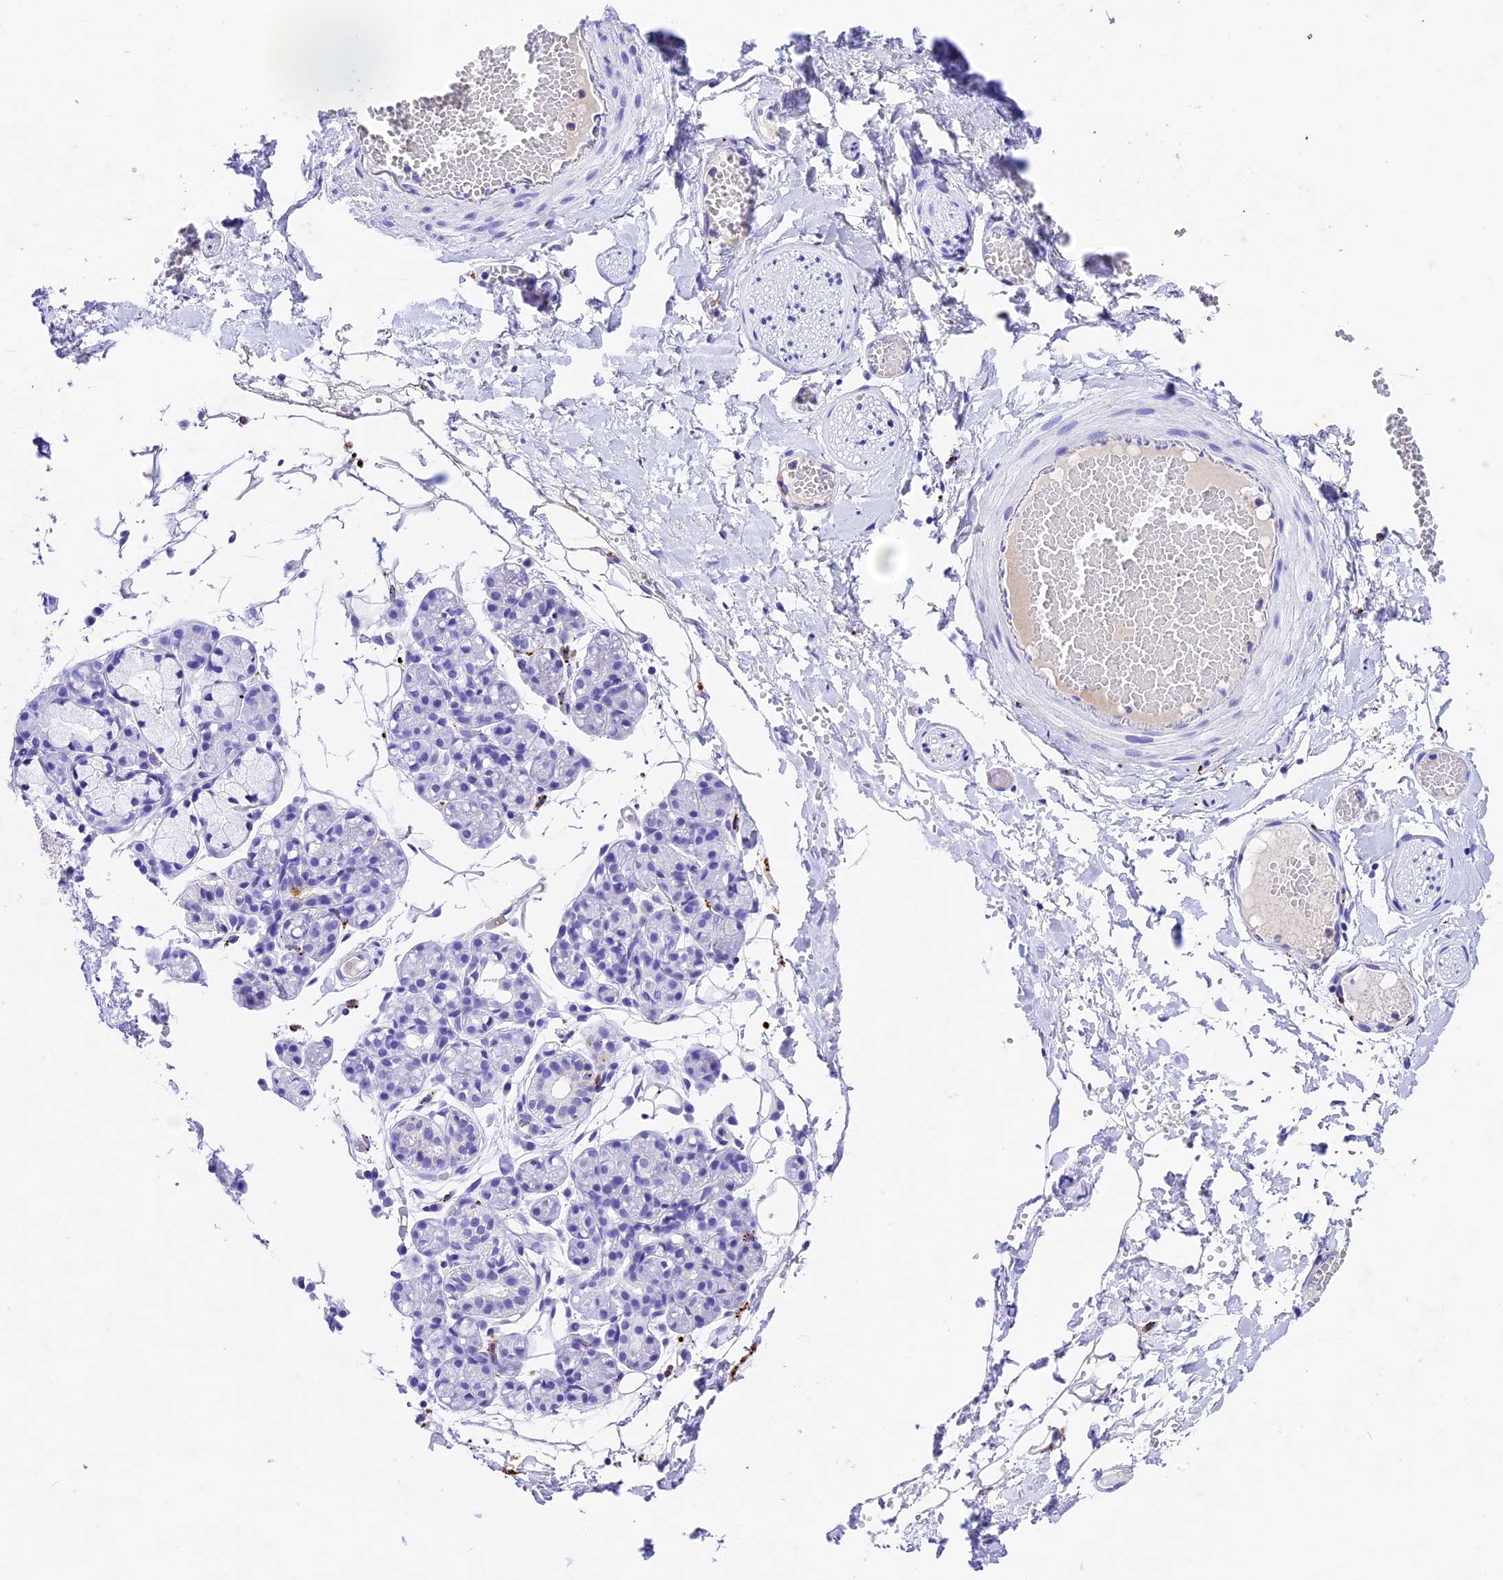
{"staining": {"intensity": "negative", "quantity": "none", "location": "none"}, "tissue": "salivary gland", "cell_type": "Glandular cells", "image_type": "normal", "snomed": [{"axis": "morphology", "description": "Normal tissue, NOS"}, {"axis": "topography", "description": "Salivary gland"}], "caption": "The immunohistochemistry (IHC) photomicrograph has no significant expression in glandular cells of salivary gland.", "gene": "PSG11", "patient": {"sex": "male", "age": 63}}